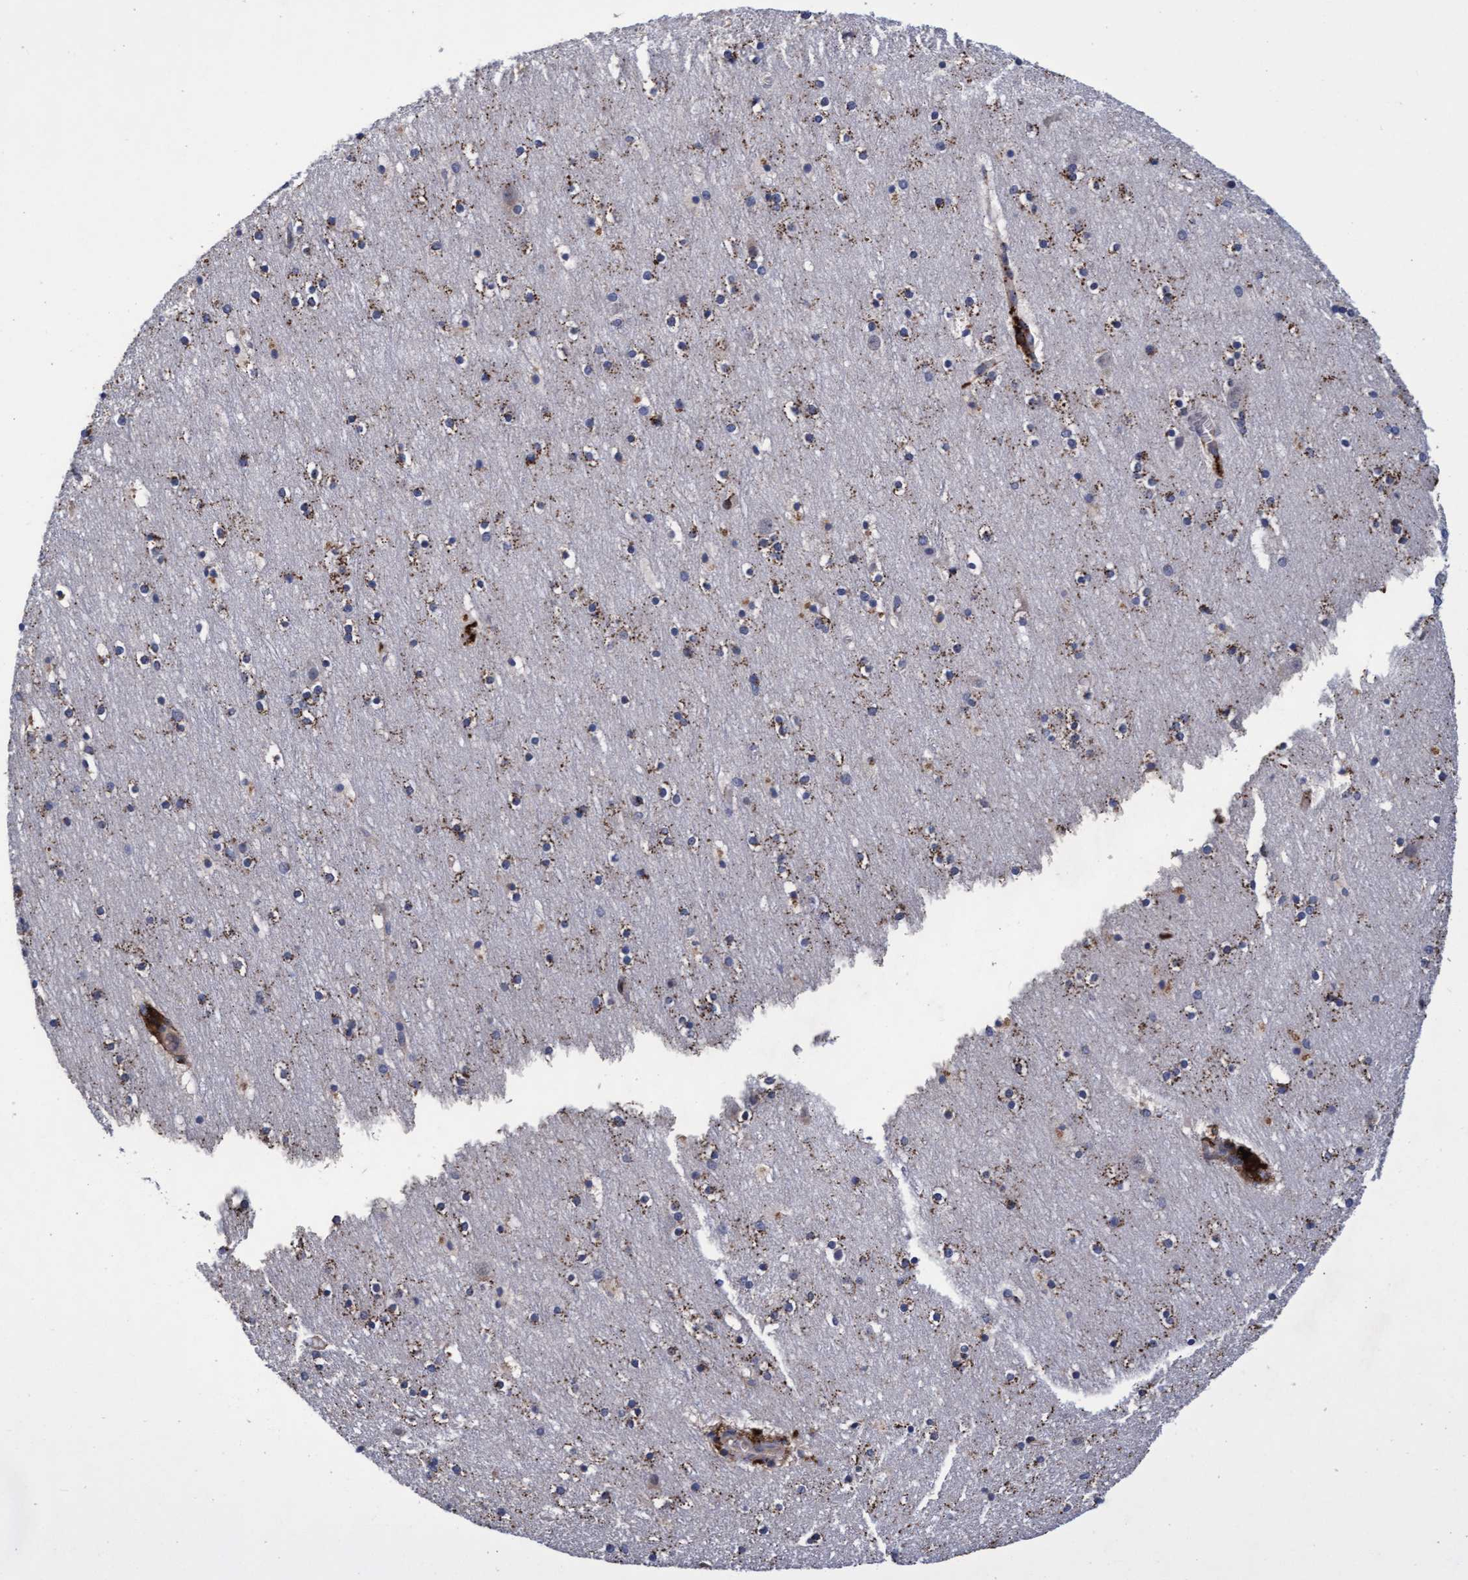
{"staining": {"intensity": "weak", "quantity": "<25%", "location": "cytoplasmic/membranous"}, "tissue": "cerebral cortex", "cell_type": "Endothelial cells", "image_type": "normal", "snomed": [{"axis": "morphology", "description": "Normal tissue, NOS"}, {"axis": "topography", "description": "Cerebral cortex"}], "caption": "IHC image of benign cerebral cortex: human cerebral cortex stained with DAB reveals no significant protein staining in endothelial cells.", "gene": "CPQ", "patient": {"sex": "male", "age": 45}}